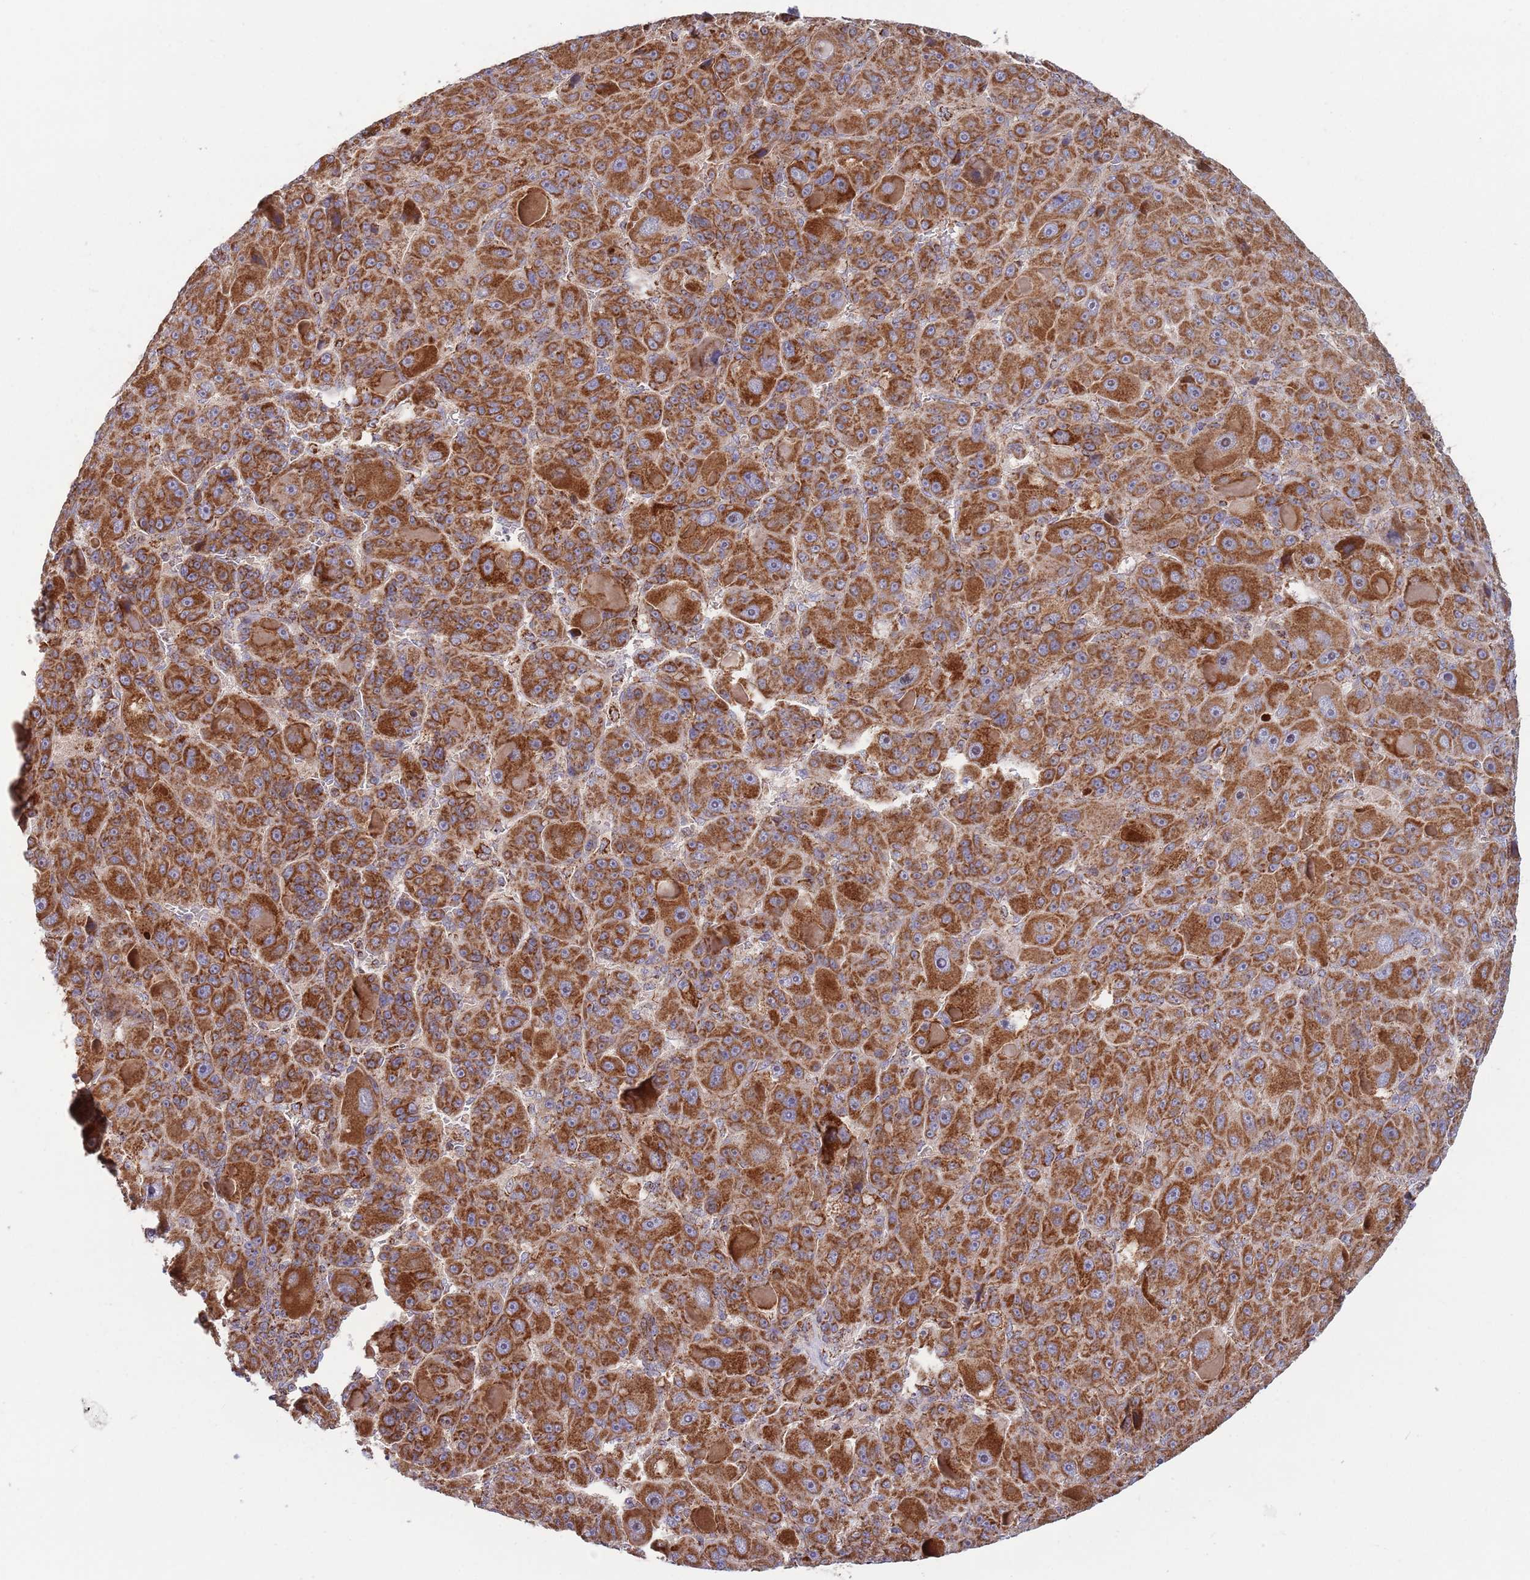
{"staining": {"intensity": "strong", "quantity": ">75%", "location": "cytoplasmic/membranous"}, "tissue": "liver cancer", "cell_type": "Tumor cells", "image_type": "cancer", "snomed": [{"axis": "morphology", "description": "Carcinoma, Hepatocellular, NOS"}, {"axis": "topography", "description": "Liver"}], "caption": "IHC histopathology image of neoplastic tissue: human hepatocellular carcinoma (liver) stained using immunohistochemistry shows high levels of strong protein expression localized specifically in the cytoplasmic/membranous of tumor cells, appearing as a cytoplasmic/membranous brown color.", "gene": "ATP5PD", "patient": {"sex": "male", "age": 76}}